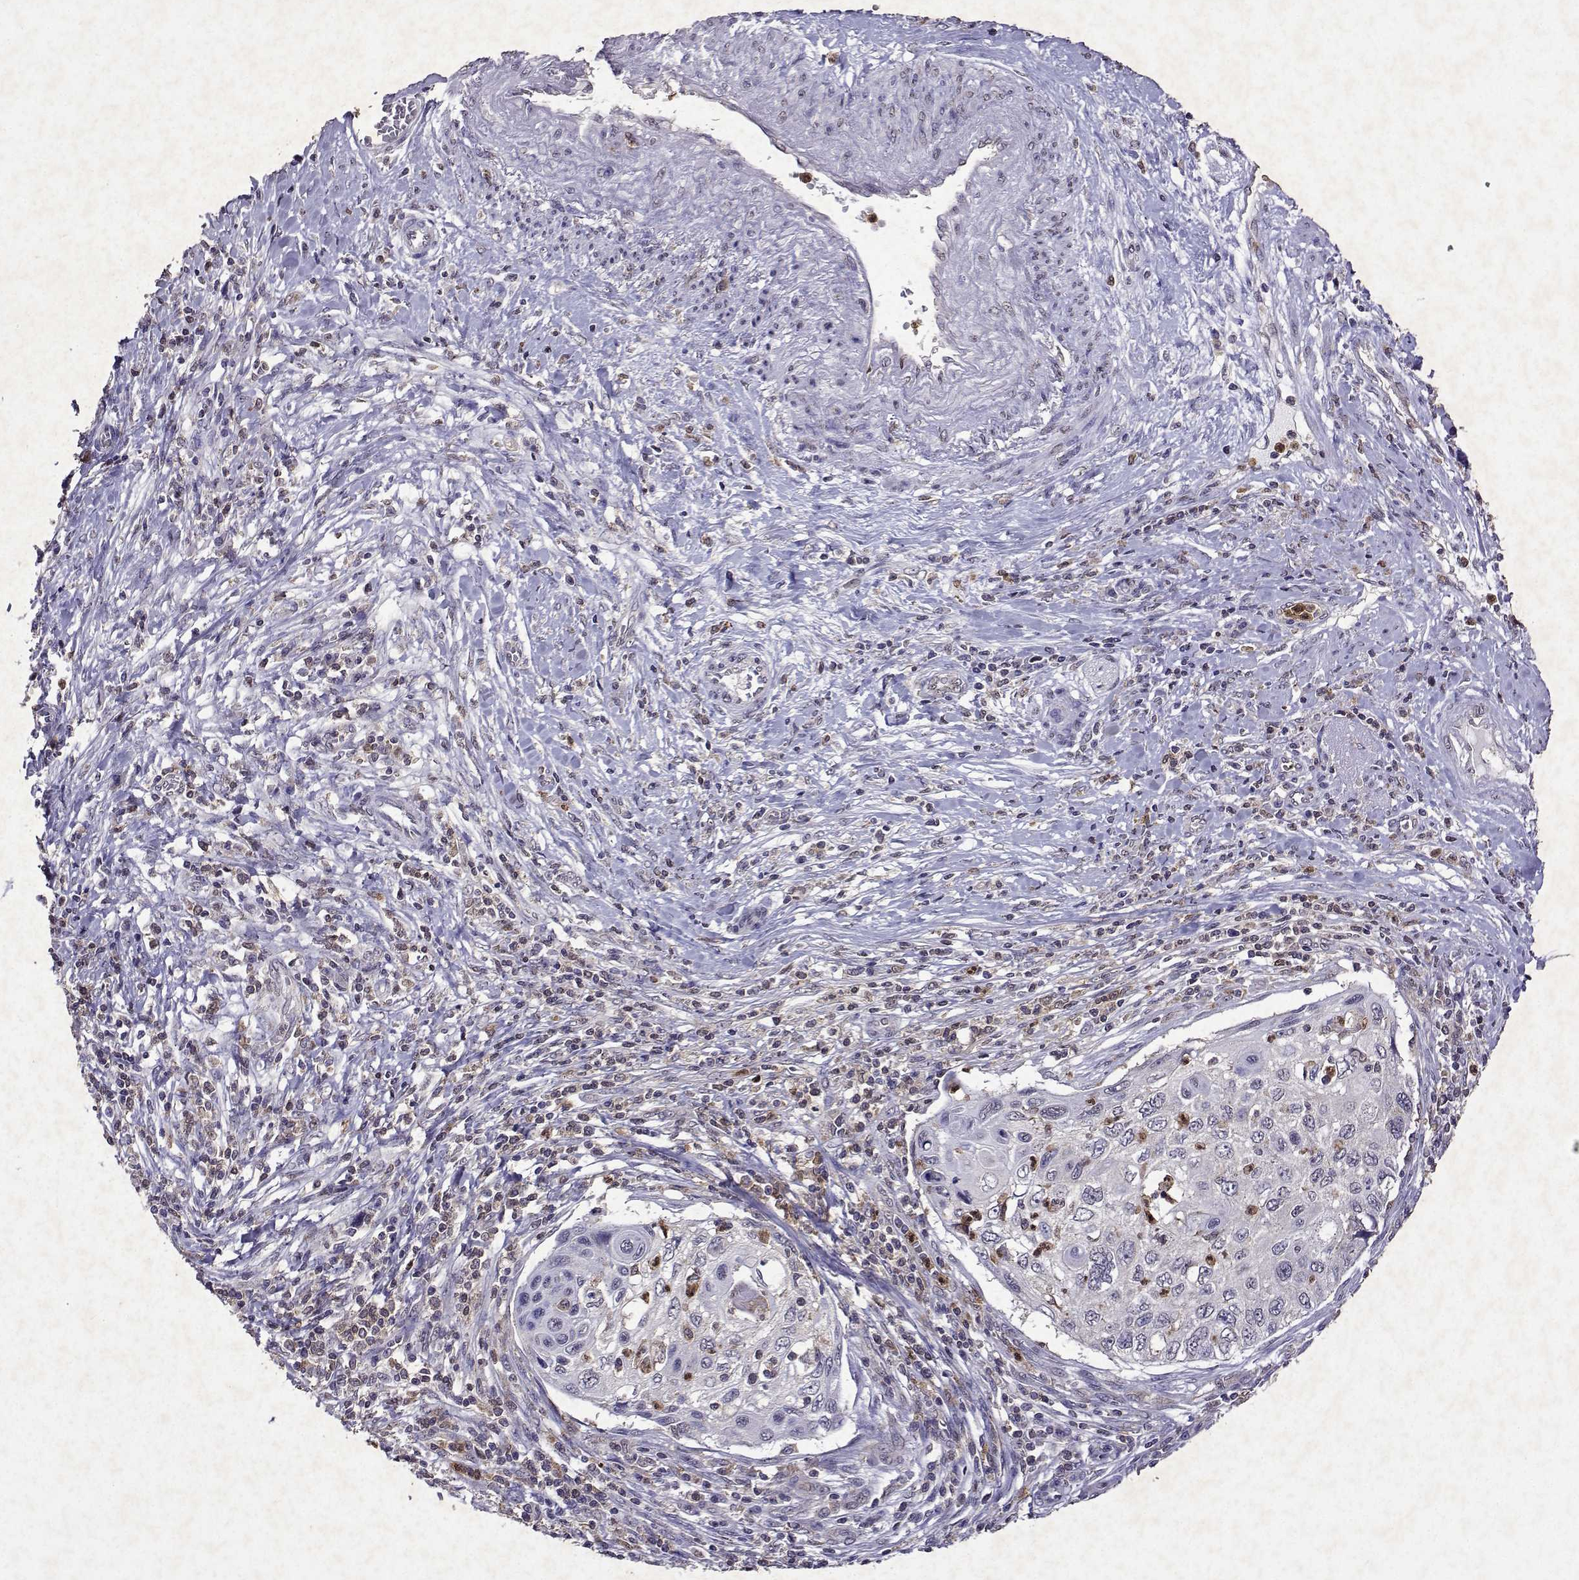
{"staining": {"intensity": "negative", "quantity": "none", "location": "none"}, "tissue": "cervical cancer", "cell_type": "Tumor cells", "image_type": "cancer", "snomed": [{"axis": "morphology", "description": "Squamous cell carcinoma, NOS"}, {"axis": "topography", "description": "Cervix"}], "caption": "A histopathology image of cervical squamous cell carcinoma stained for a protein demonstrates no brown staining in tumor cells.", "gene": "APAF1", "patient": {"sex": "female", "age": 70}}